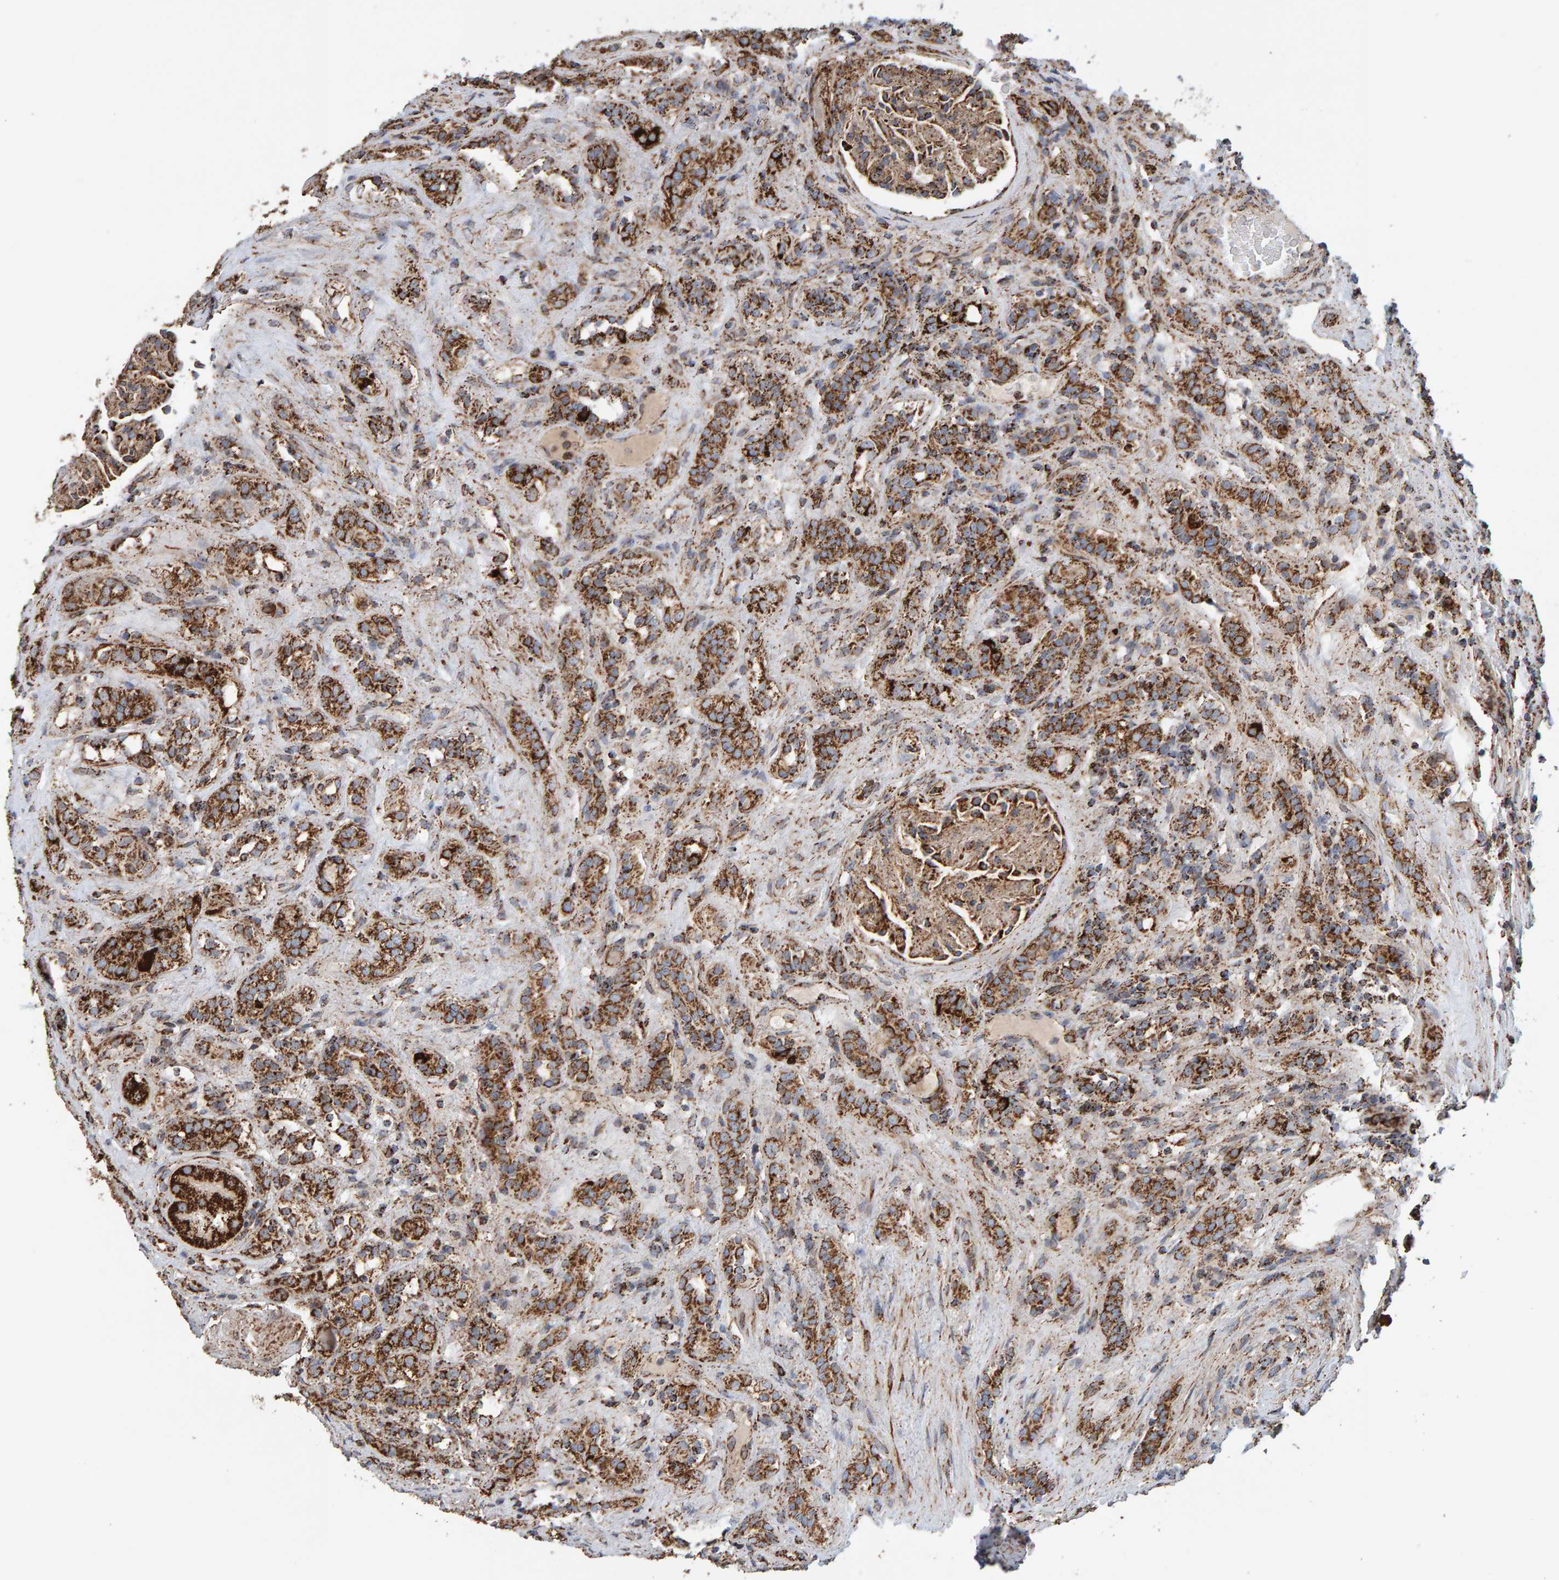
{"staining": {"intensity": "moderate", "quantity": ">75%", "location": "cytoplasmic/membranous"}, "tissue": "renal cancer", "cell_type": "Tumor cells", "image_type": "cancer", "snomed": [{"axis": "morphology", "description": "Normal tissue, NOS"}, {"axis": "morphology", "description": "Adenocarcinoma, NOS"}, {"axis": "topography", "description": "Kidney"}], "caption": "IHC (DAB) staining of human renal cancer (adenocarcinoma) displays moderate cytoplasmic/membranous protein expression in about >75% of tumor cells. The protein of interest is stained brown, and the nuclei are stained in blue (DAB IHC with brightfield microscopy, high magnification).", "gene": "MRPL45", "patient": {"sex": "female", "age": 72}}